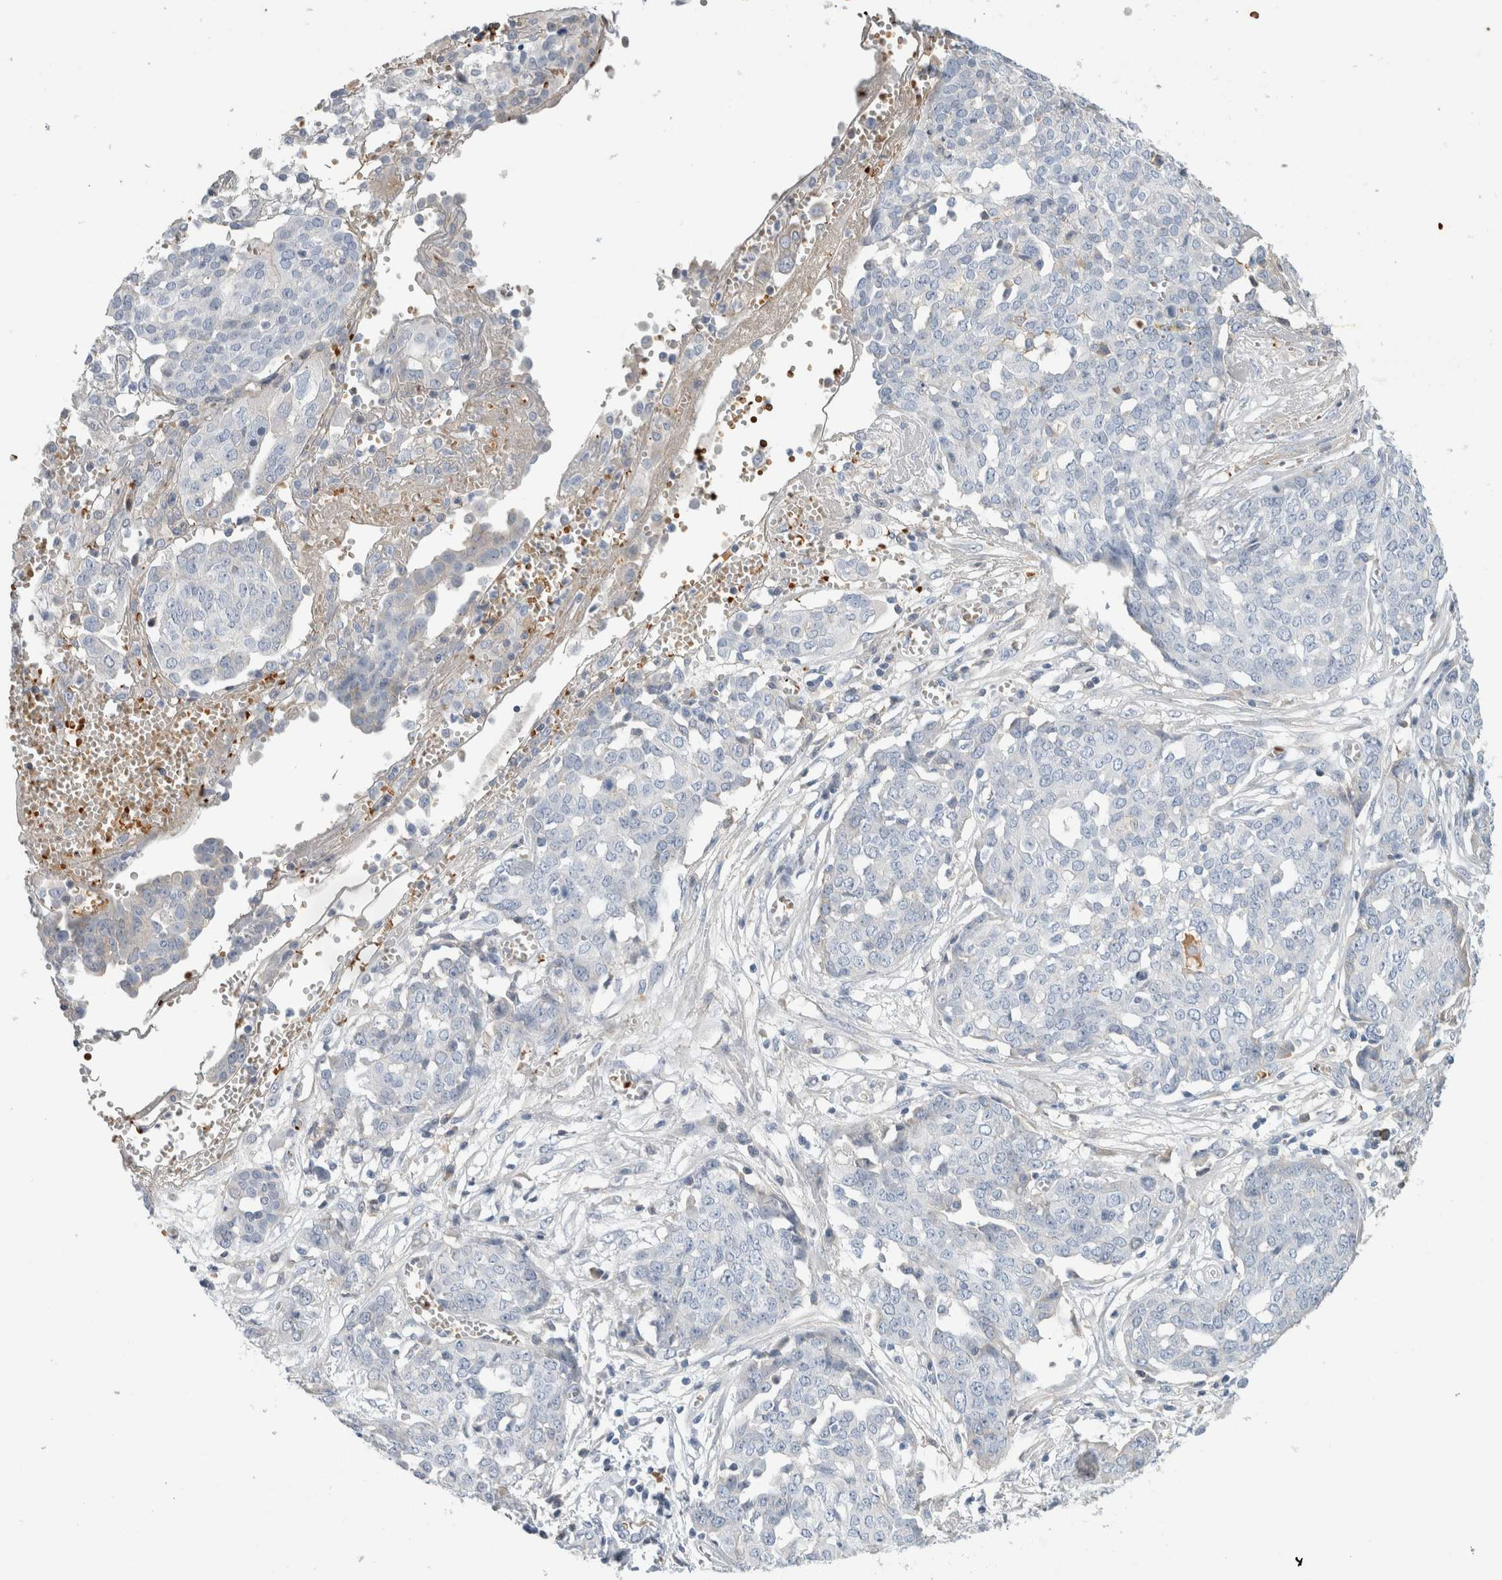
{"staining": {"intensity": "negative", "quantity": "none", "location": "none"}, "tissue": "ovarian cancer", "cell_type": "Tumor cells", "image_type": "cancer", "snomed": [{"axis": "morphology", "description": "Cystadenocarcinoma, serous, NOS"}, {"axis": "topography", "description": "Soft tissue"}, {"axis": "topography", "description": "Ovary"}], "caption": "This is an IHC image of human ovarian cancer (serous cystadenocarcinoma). There is no expression in tumor cells.", "gene": "CA1", "patient": {"sex": "female", "age": 57}}